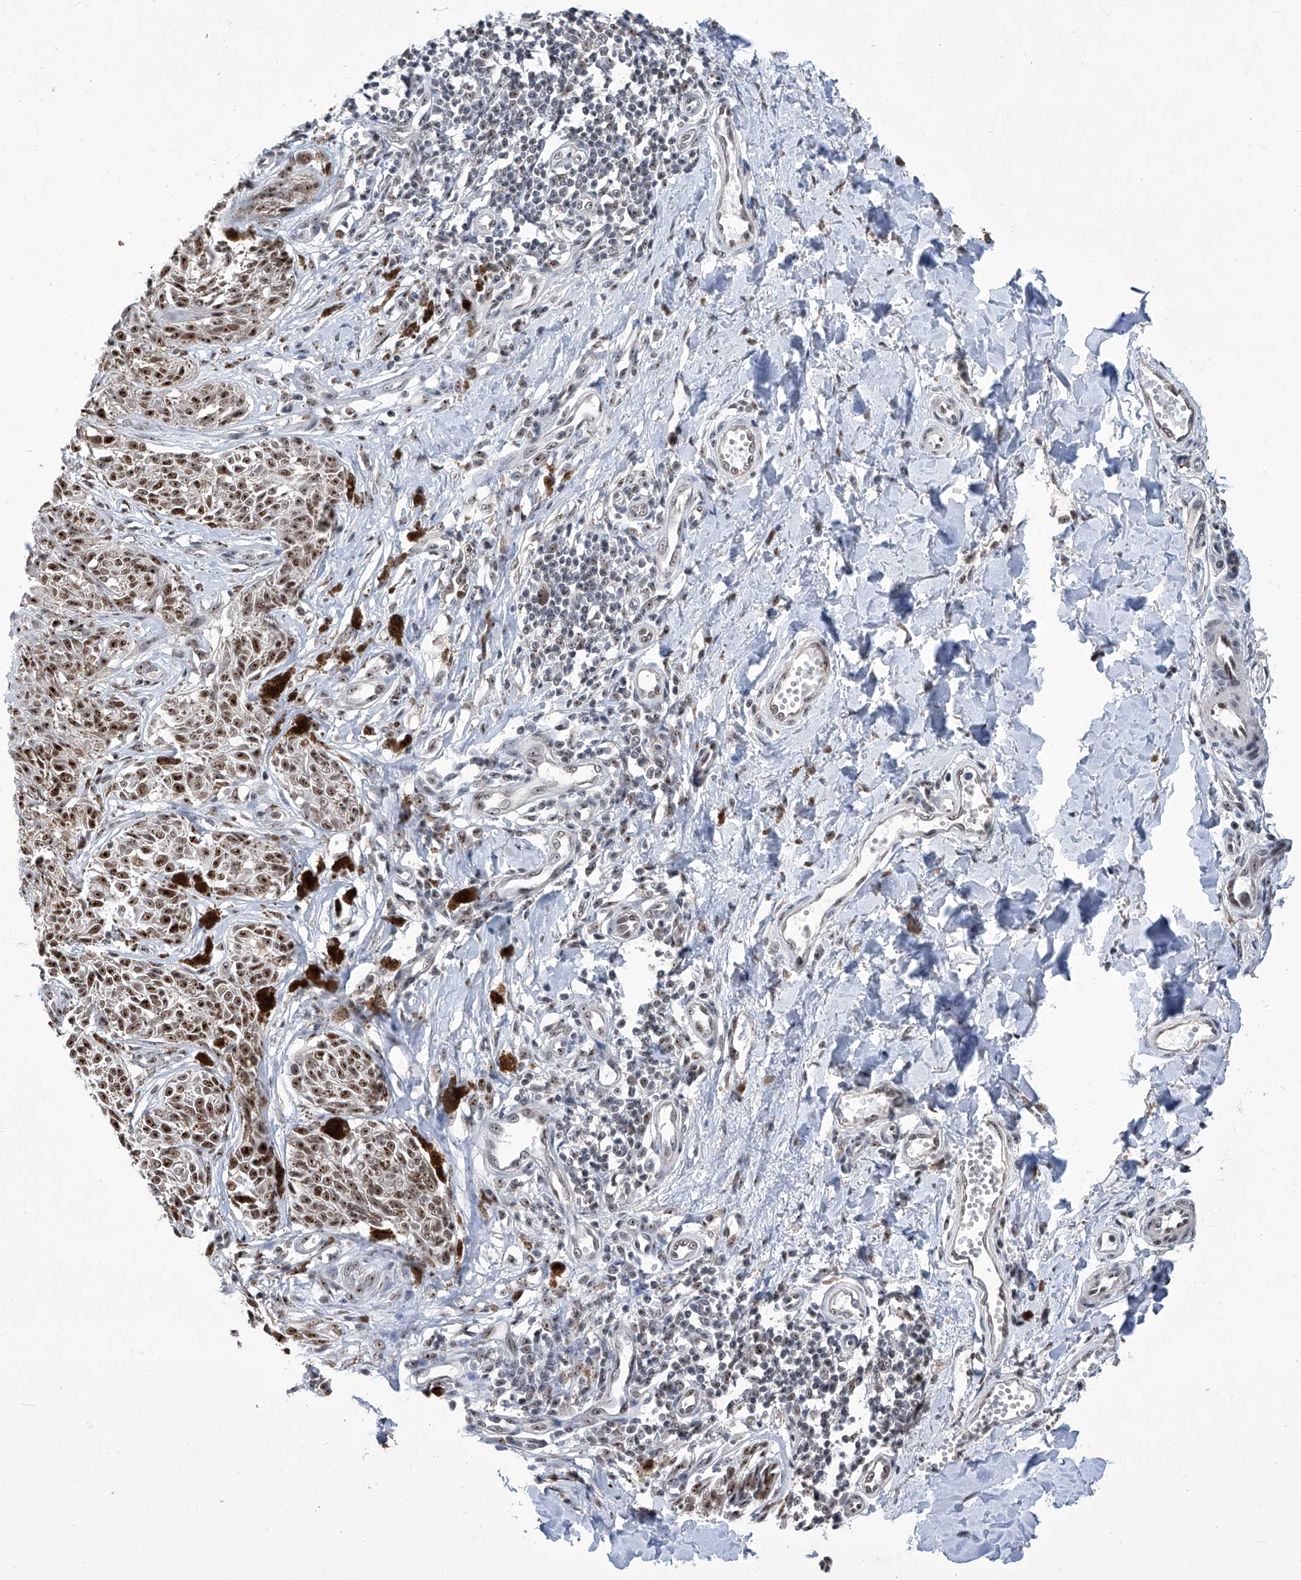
{"staining": {"intensity": "moderate", "quantity": ">75%", "location": "nuclear"}, "tissue": "melanoma", "cell_type": "Tumor cells", "image_type": "cancer", "snomed": [{"axis": "morphology", "description": "Malignant melanoma, NOS"}, {"axis": "topography", "description": "Skin"}], "caption": "A photomicrograph of human malignant melanoma stained for a protein displays moderate nuclear brown staining in tumor cells. (Stains: DAB in brown, nuclei in blue, Microscopy: brightfield microscopy at high magnification).", "gene": "CMTR1", "patient": {"sex": "male", "age": 53}}